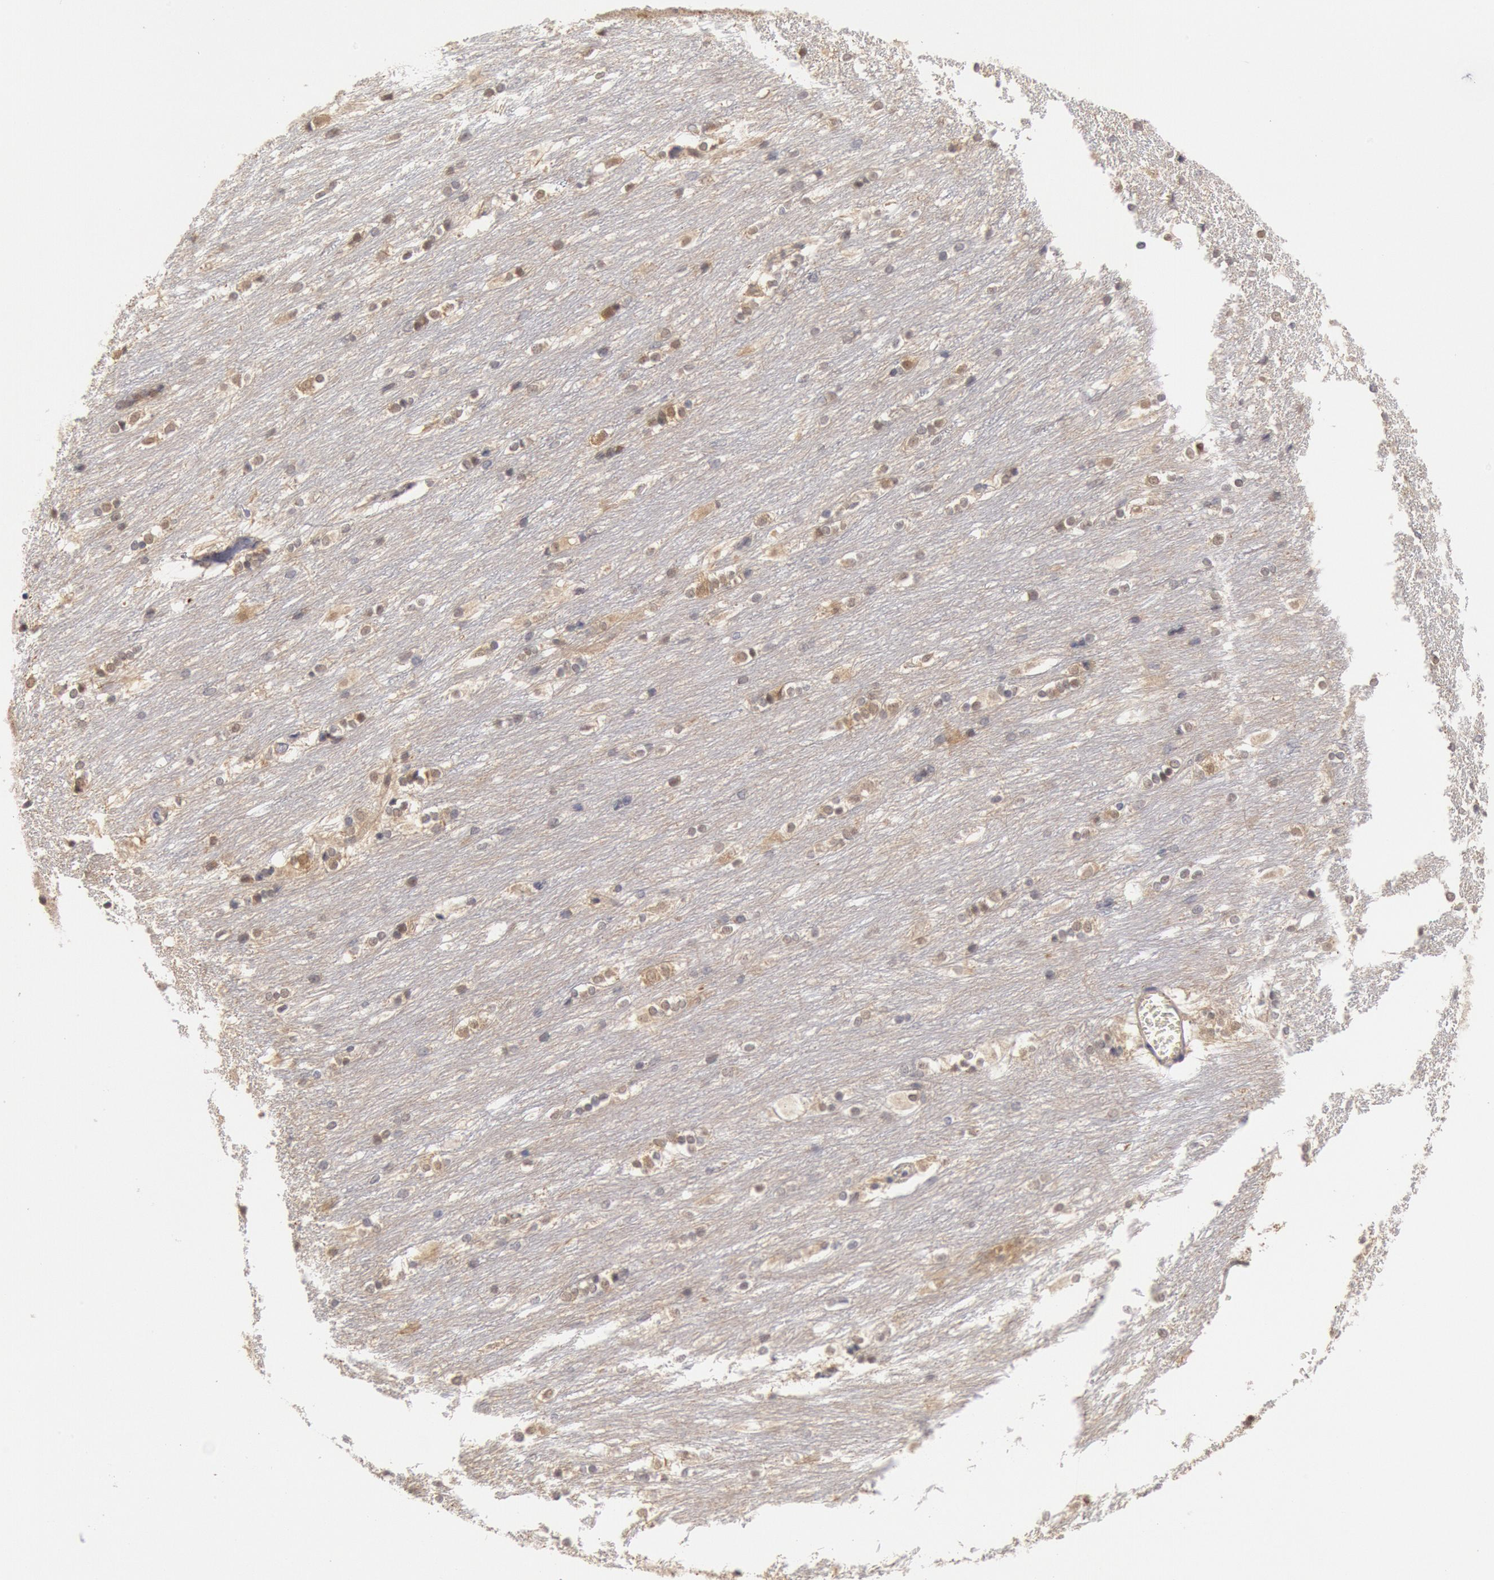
{"staining": {"intensity": "weak", "quantity": "<25%", "location": "cytoplasmic/membranous"}, "tissue": "caudate", "cell_type": "Glial cells", "image_type": "normal", "snomed": [{"axis": "morphology", "description": "Normal tissue, NOS"}, {"axis": "topography", "description": "Lateral ventricle wall"}], "caption": "A photomicrograph of caudate stained for a protein reveals no brown staining in glial cells.", "gene": "DNAJA1", "patient": {"sex": "female", "age": 19}}